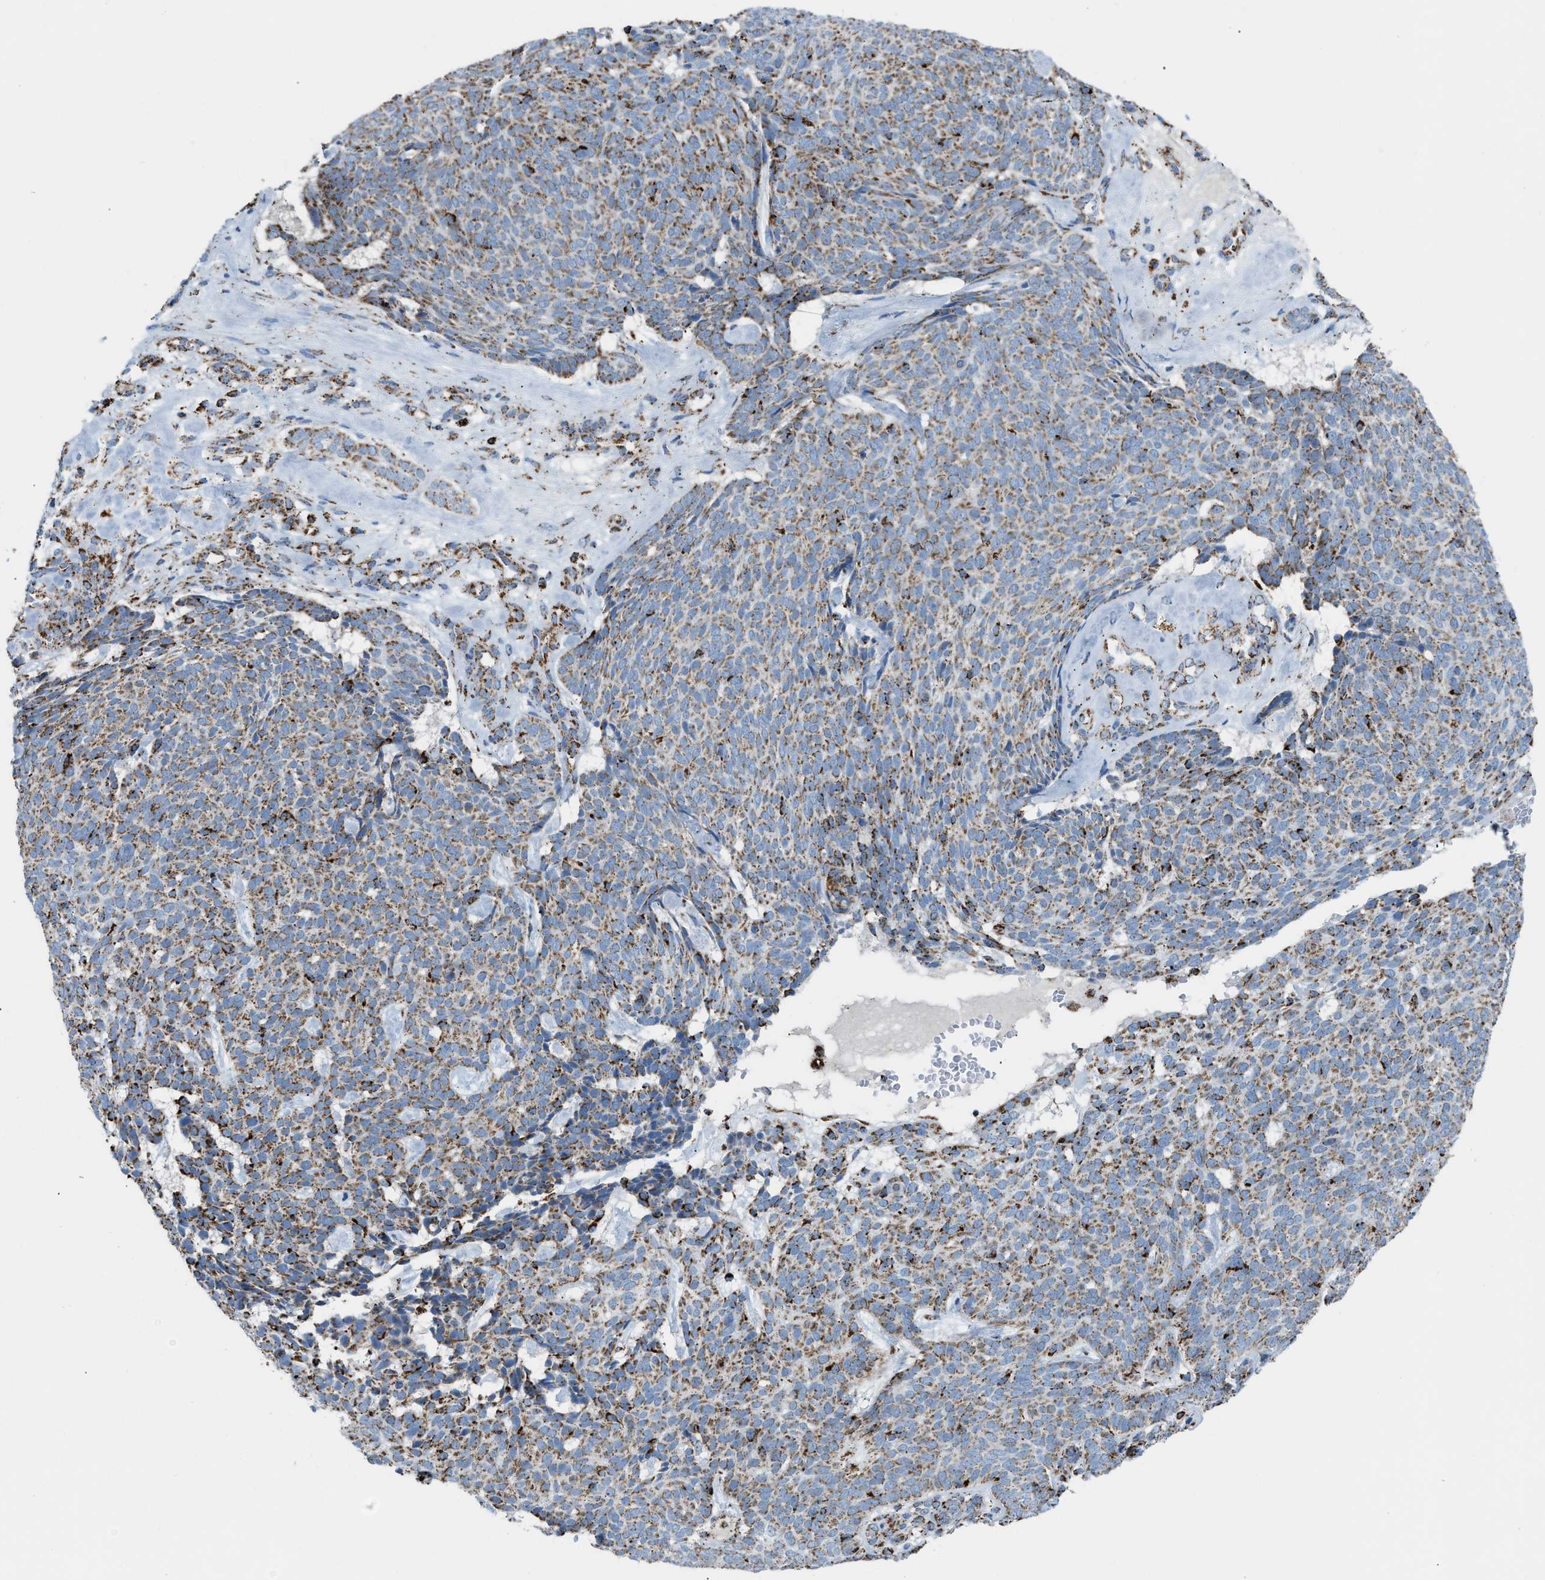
{"staining": {"intensity": "moderate", "quantity": ">75%", "location": "cytoplasmic/membranous"}, "tissue": "skin cancer", "cell_type": "Tumor cells", "image_type": "cancer", "snomed": [{"axis": "morphology", "description": "Basal cell carcinoma"}, {"axis": "topography", "description": "Skin"}], "caption": "Immunohistochemistry (IHC) (DAB) staining of human skin cancer (basal cell carcinoma) shows moderate cytoplasmic/membranous protein expression in approximately >75% of tumor cells.", "gene": "ETFB", "patient": {"sex": "male", "age": 61}}